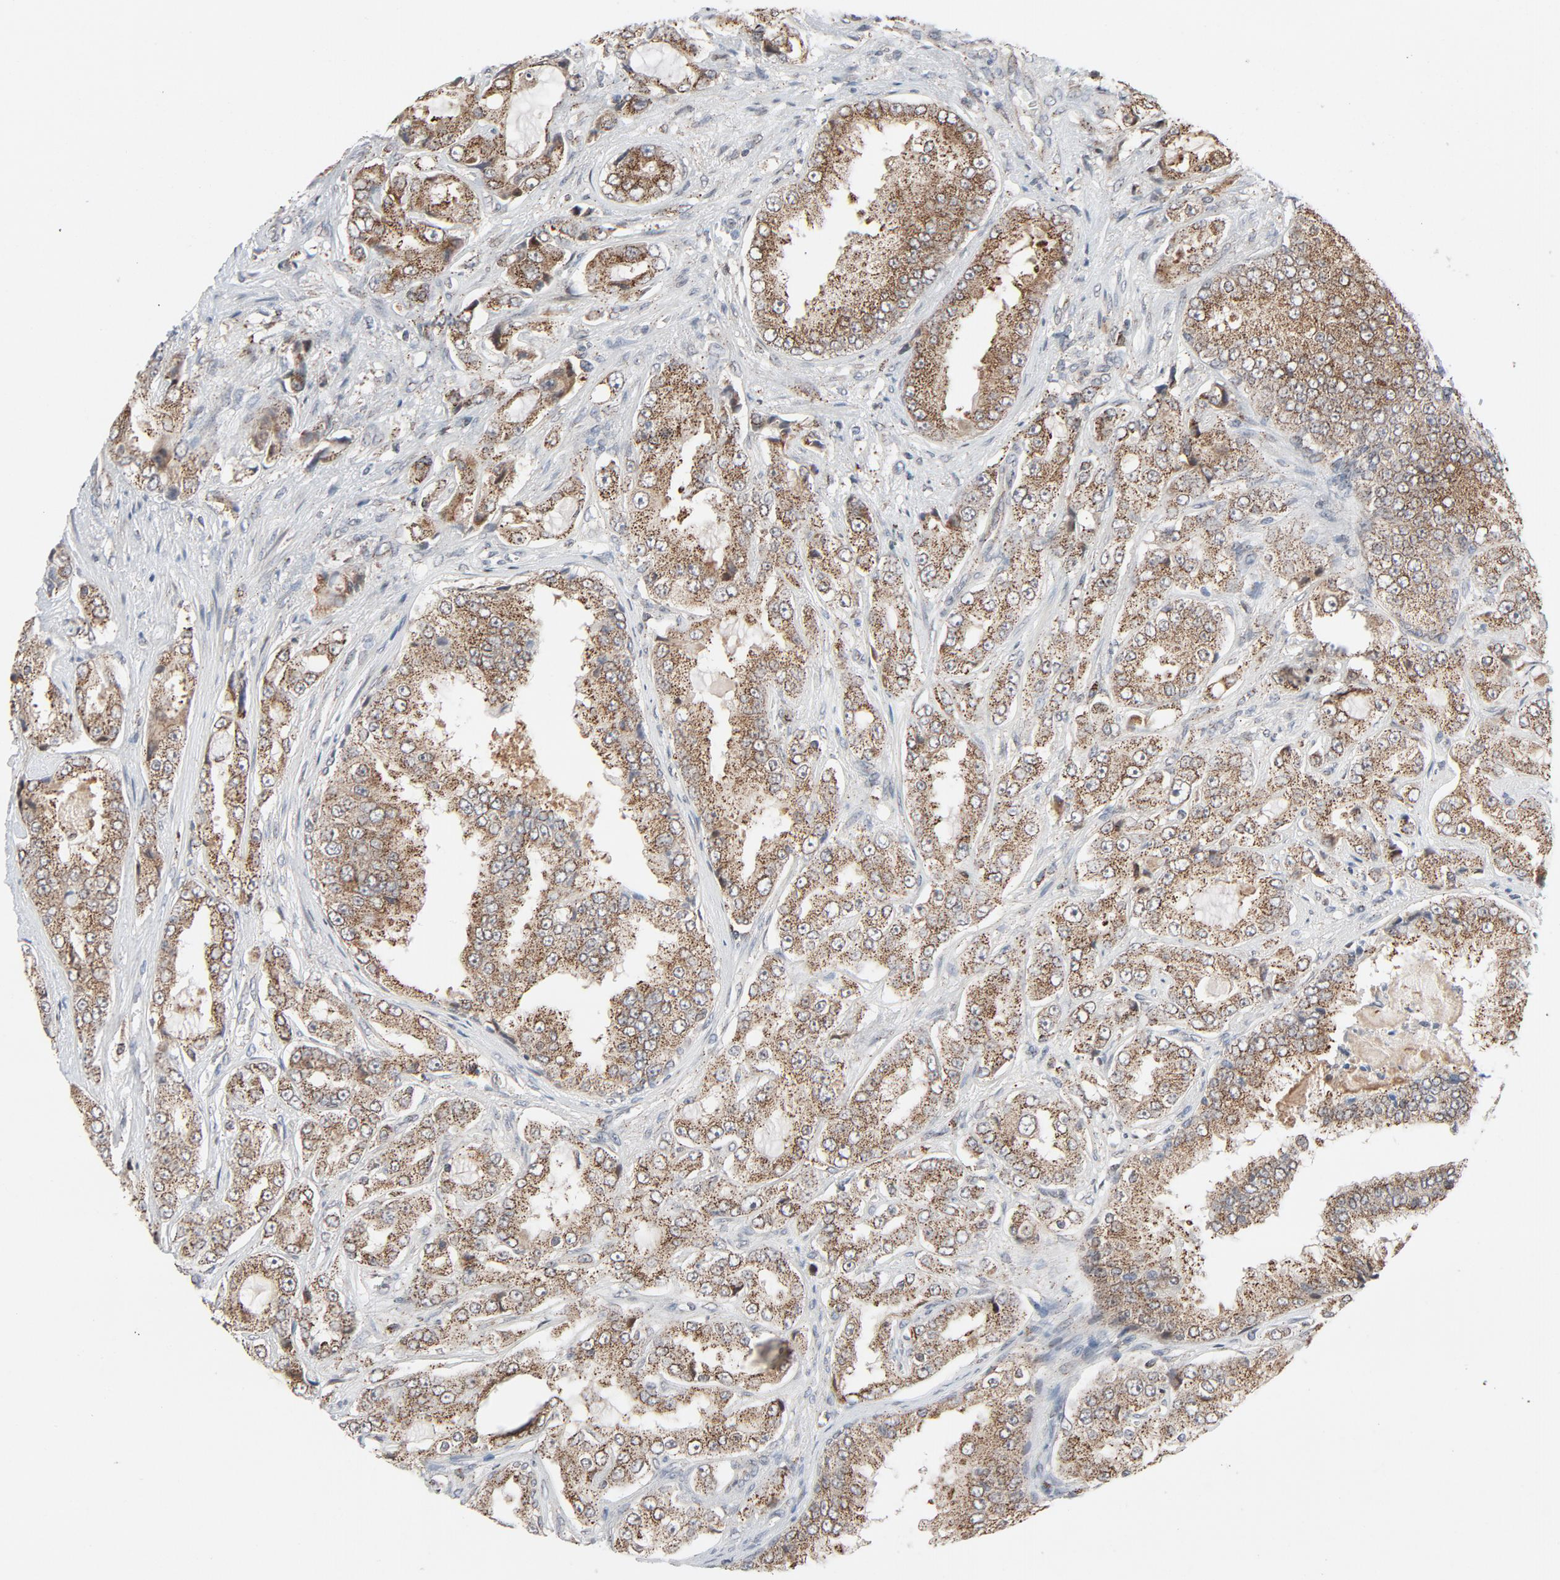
{"staining": {"intensity": "weak", "quantity": ">75%", "location": "cytoplasmic/membranous"}, "tissue": "prostate cancer", "cell_type": "Tumor cells", "image_type": "cancer", "snomed": [{"axis": "morphology", "description": "Adenocarcinoma, High grade"}, {"axis": "topography", "description": "Prostate"}], "caption": "A micrograph showing weak cytoplasmic/membranous positivity in approximately >75% of tumor cells in prostate cancer, as visualized by brown immunohistochemical staining.", "gene": "RPL12", "patient": {"sex": "male", "age": 73}}